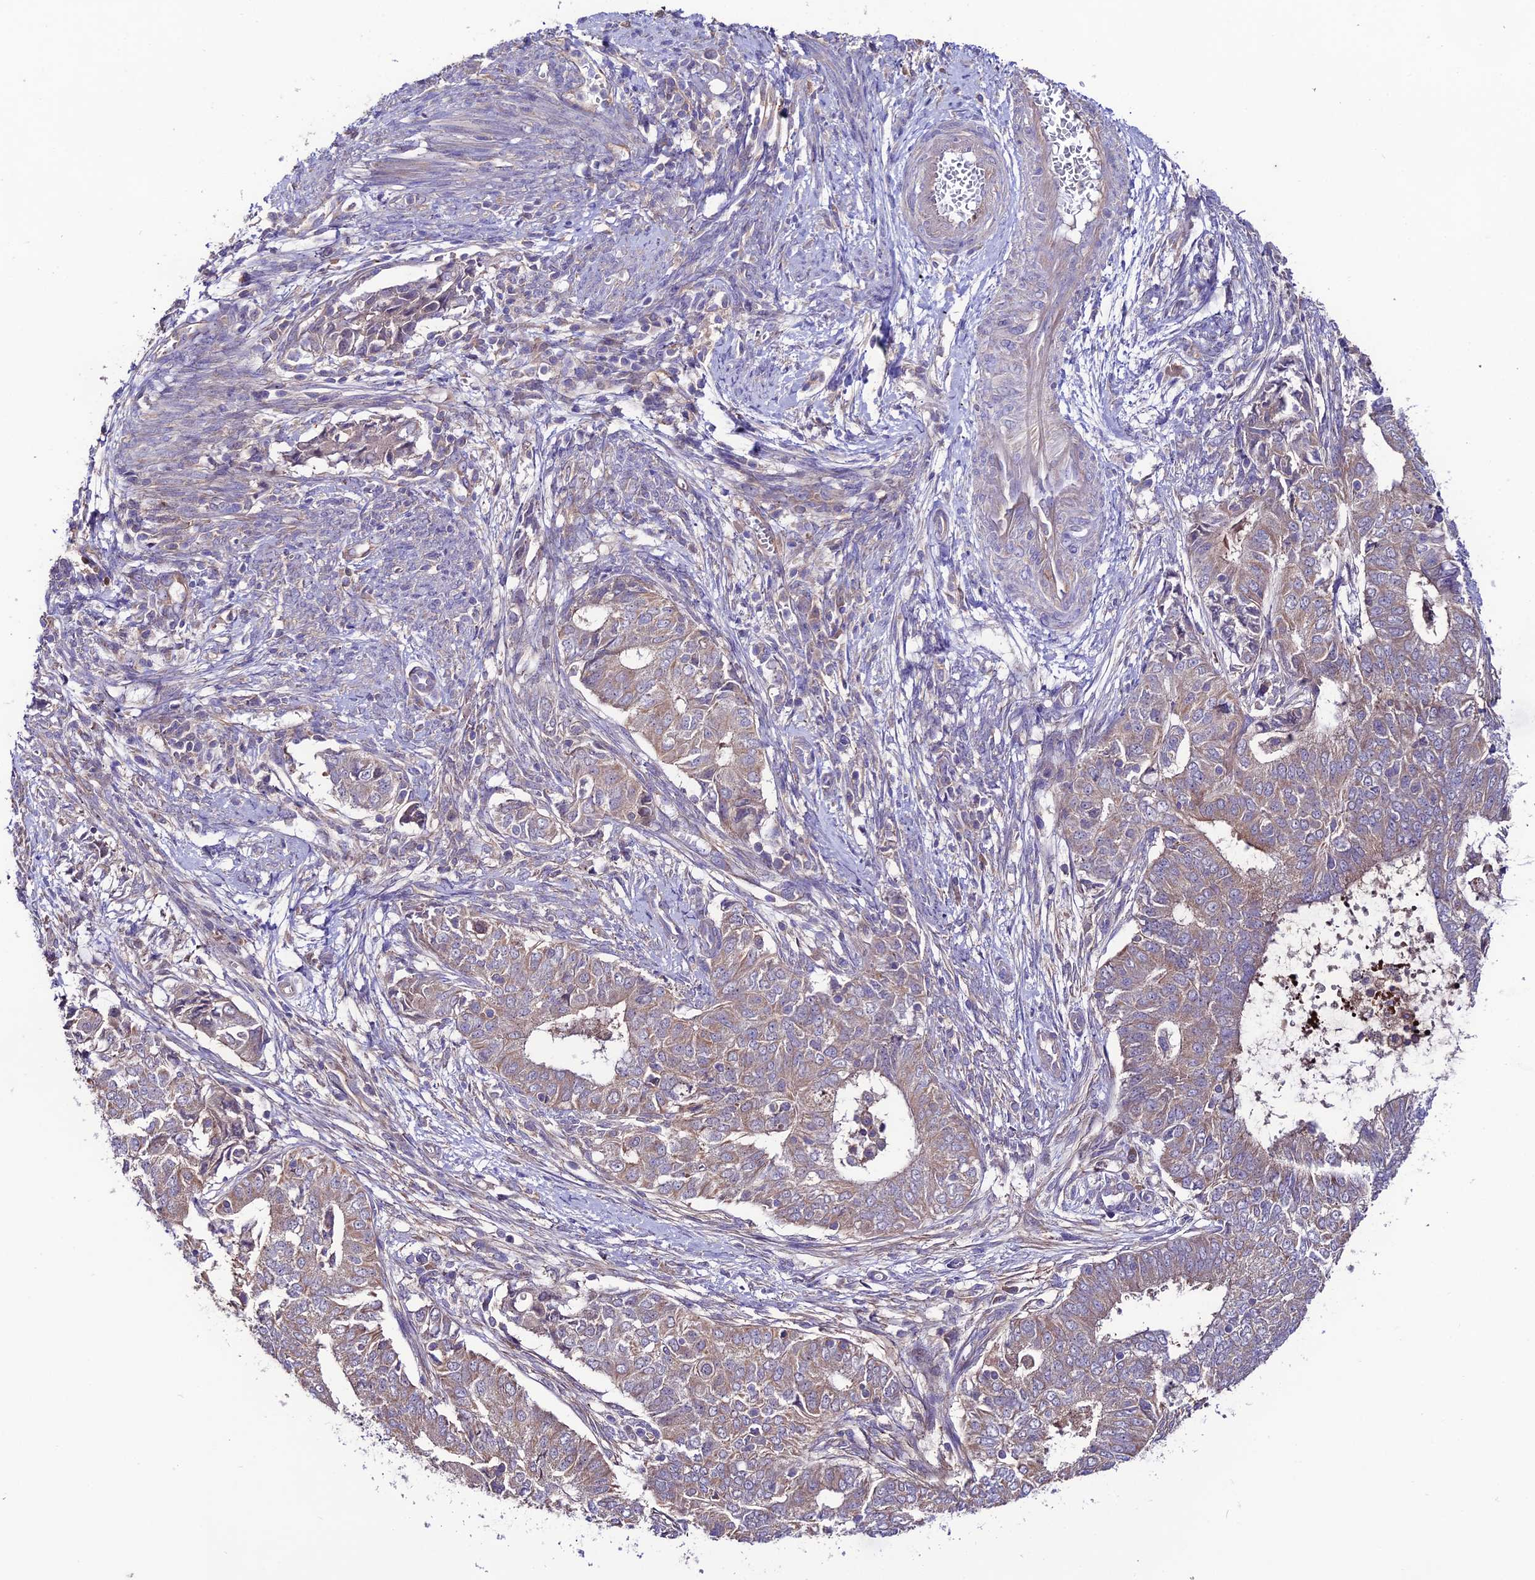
{"staining": {"intensity": "weak", "quantity": "25%-75%", "location": "cytoplasmic/membranous"}, "tissue": "endometrial cancer", "cell_type": "Tumor cells", "image_type": "cancer", "snomed": [{"axis": "morphology", "description": "Adenocarcinoma, NOS"}, {"axis": "topography", "description": "Endometrium"}], "caption": "This histopathology image shows endometrial cancer stained with IHC to label a protein in brown. The cytoplasmic/membranous of tumor cells show weak positivity for the protein. Nuclei are counter-stained blue.", "gene": "BRME1", "patient": {"sex": "female", "age": 62}}